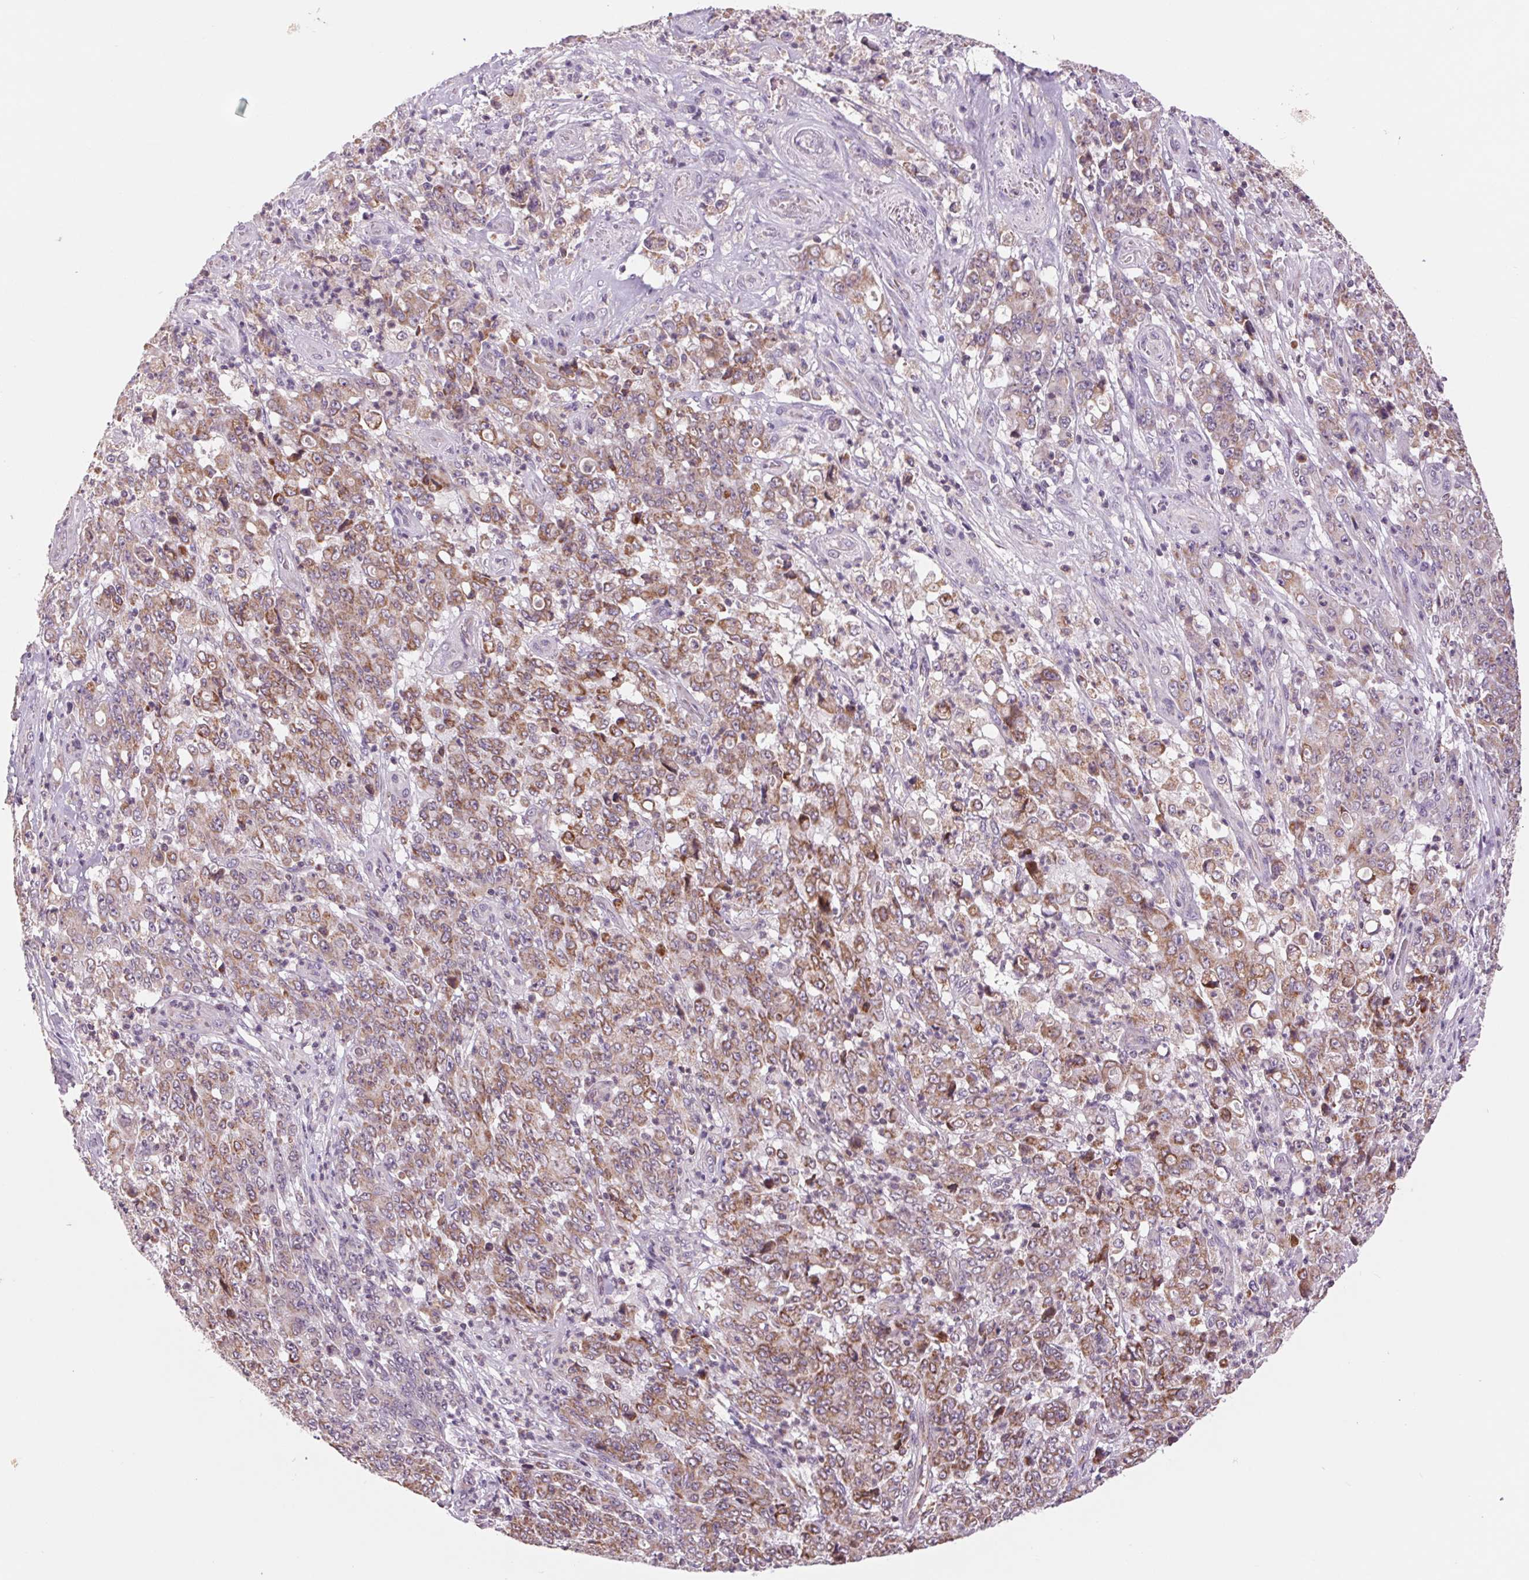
{"staining": {"intensity": "moderate", "quantity": "25%-75%", "location": "cytoplasmic/membranous"}, "tissue": "stomach cancer", "cell_type": "Tumor cells", "image_type": "cancer", "snomed": [{"axis": "morphology", "description": "Adenocarcinoma, NOS"}, {"axis": "topography", "description": "Stomach, lower"}], "caption": "Protein positivity by immunohistochemistry (IHC) shows moderate cytoplasmic/membranous staining in approximately 25%-75% of tumor cells in stomach adenocarcinoma.", "gene": "COX6A1", "patient": {"sex": "female", "age": 71}}